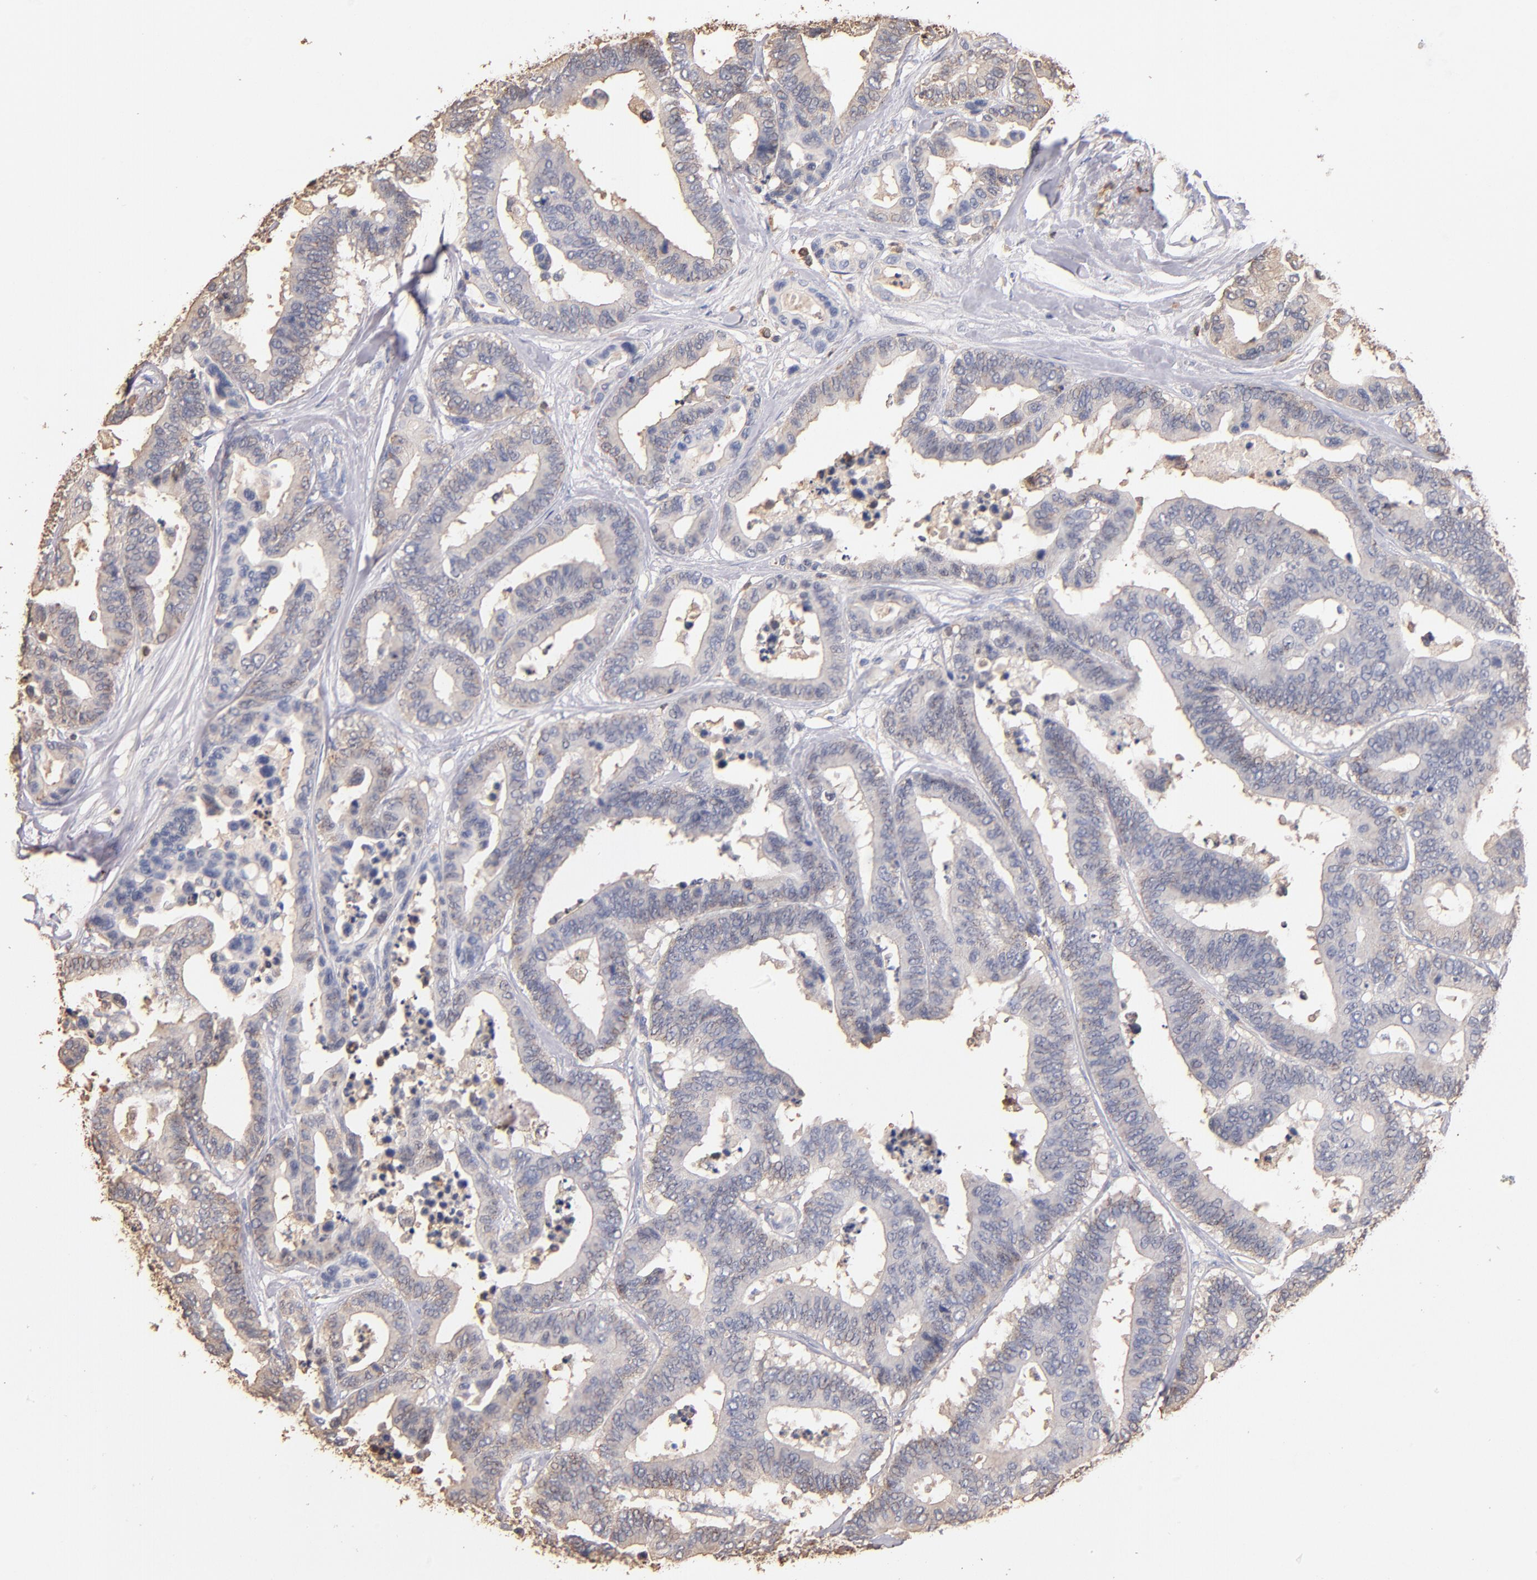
{"staining": {"intensity": "weak", "quantity": "25%-75%", "location": "cytoplasmic/membranous"}, "tissue": "colorectal cancer", "cell_type": "Tumor cells", "image_type": "cancer", "snomed": [{"axis": "morphology", "description": "Adenocarcinoma, NOS"}, {"axis": "topography", "description": "Colon"}], "caption": "Immunohistochemical staining of human colorectal cancer (adenocarcinoma) demonstrates weak cytoplasmic/membranous protein positivity in approximately 25%-75% of tumor cells.", "gene": "RO60", "patient": {"sex": "male", "age": 82}}